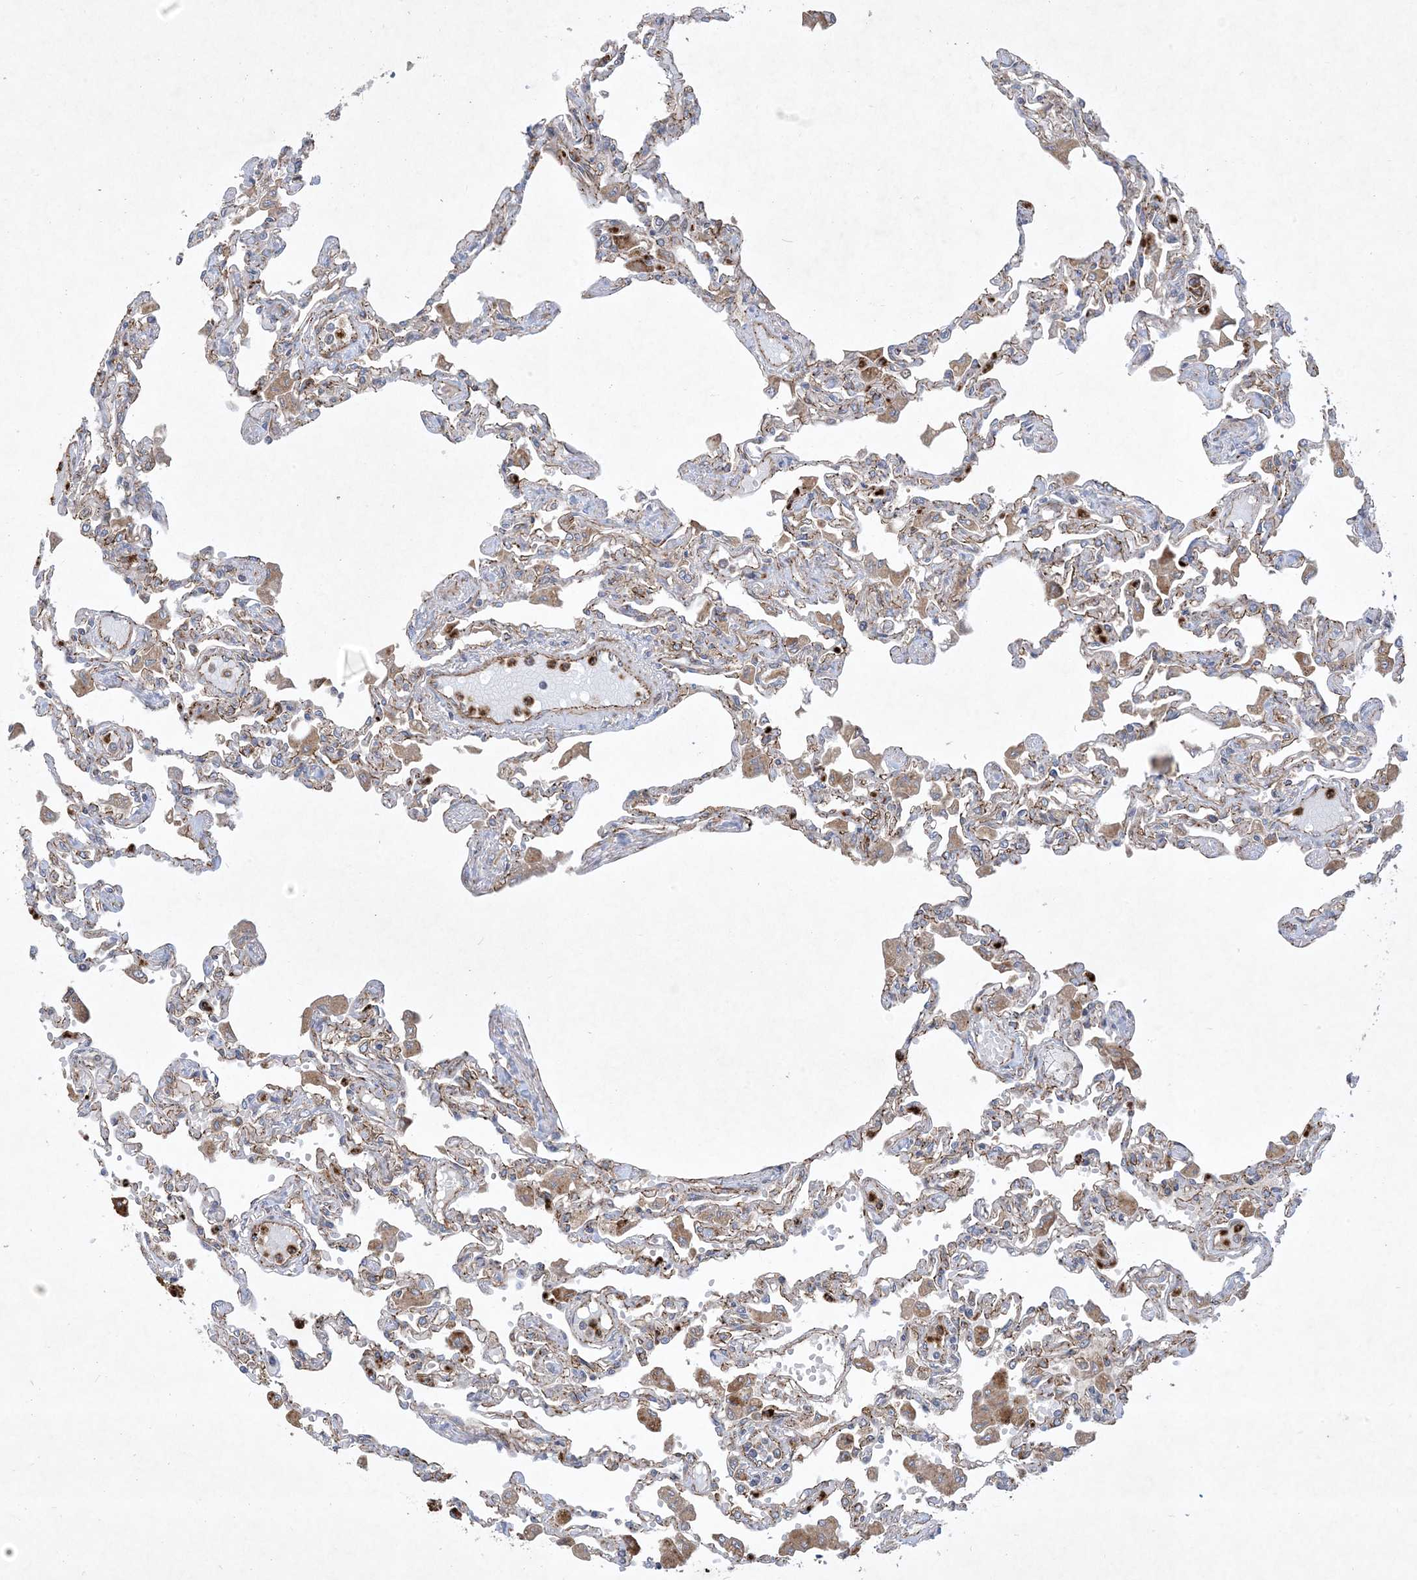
{"staining": {"intensity": "weak", "quantity": "25%-75%", "location": "cytoplasmic/membranous"}, "tissue": "lung", "cell_type": "Alveolar cells", "image_type": "normal", "snomed": [{"axis": "morphology", "description": "Normal tissue, NOS"}, {"axis": "topography", "description": "Bronchus"}, {"axis": "topography", "description": "Lung"}], "caption": "A brown stain labels weak cytoplasmic/membranous positivity of a protein in alveolar cells of benign human lung. (Stains: DAB in brown, nuclei in blue, Microscopy: brightfield microscopy at high magnification).", "gene": "OTOP1", "patient": {"sex": "female", "age": 49}}